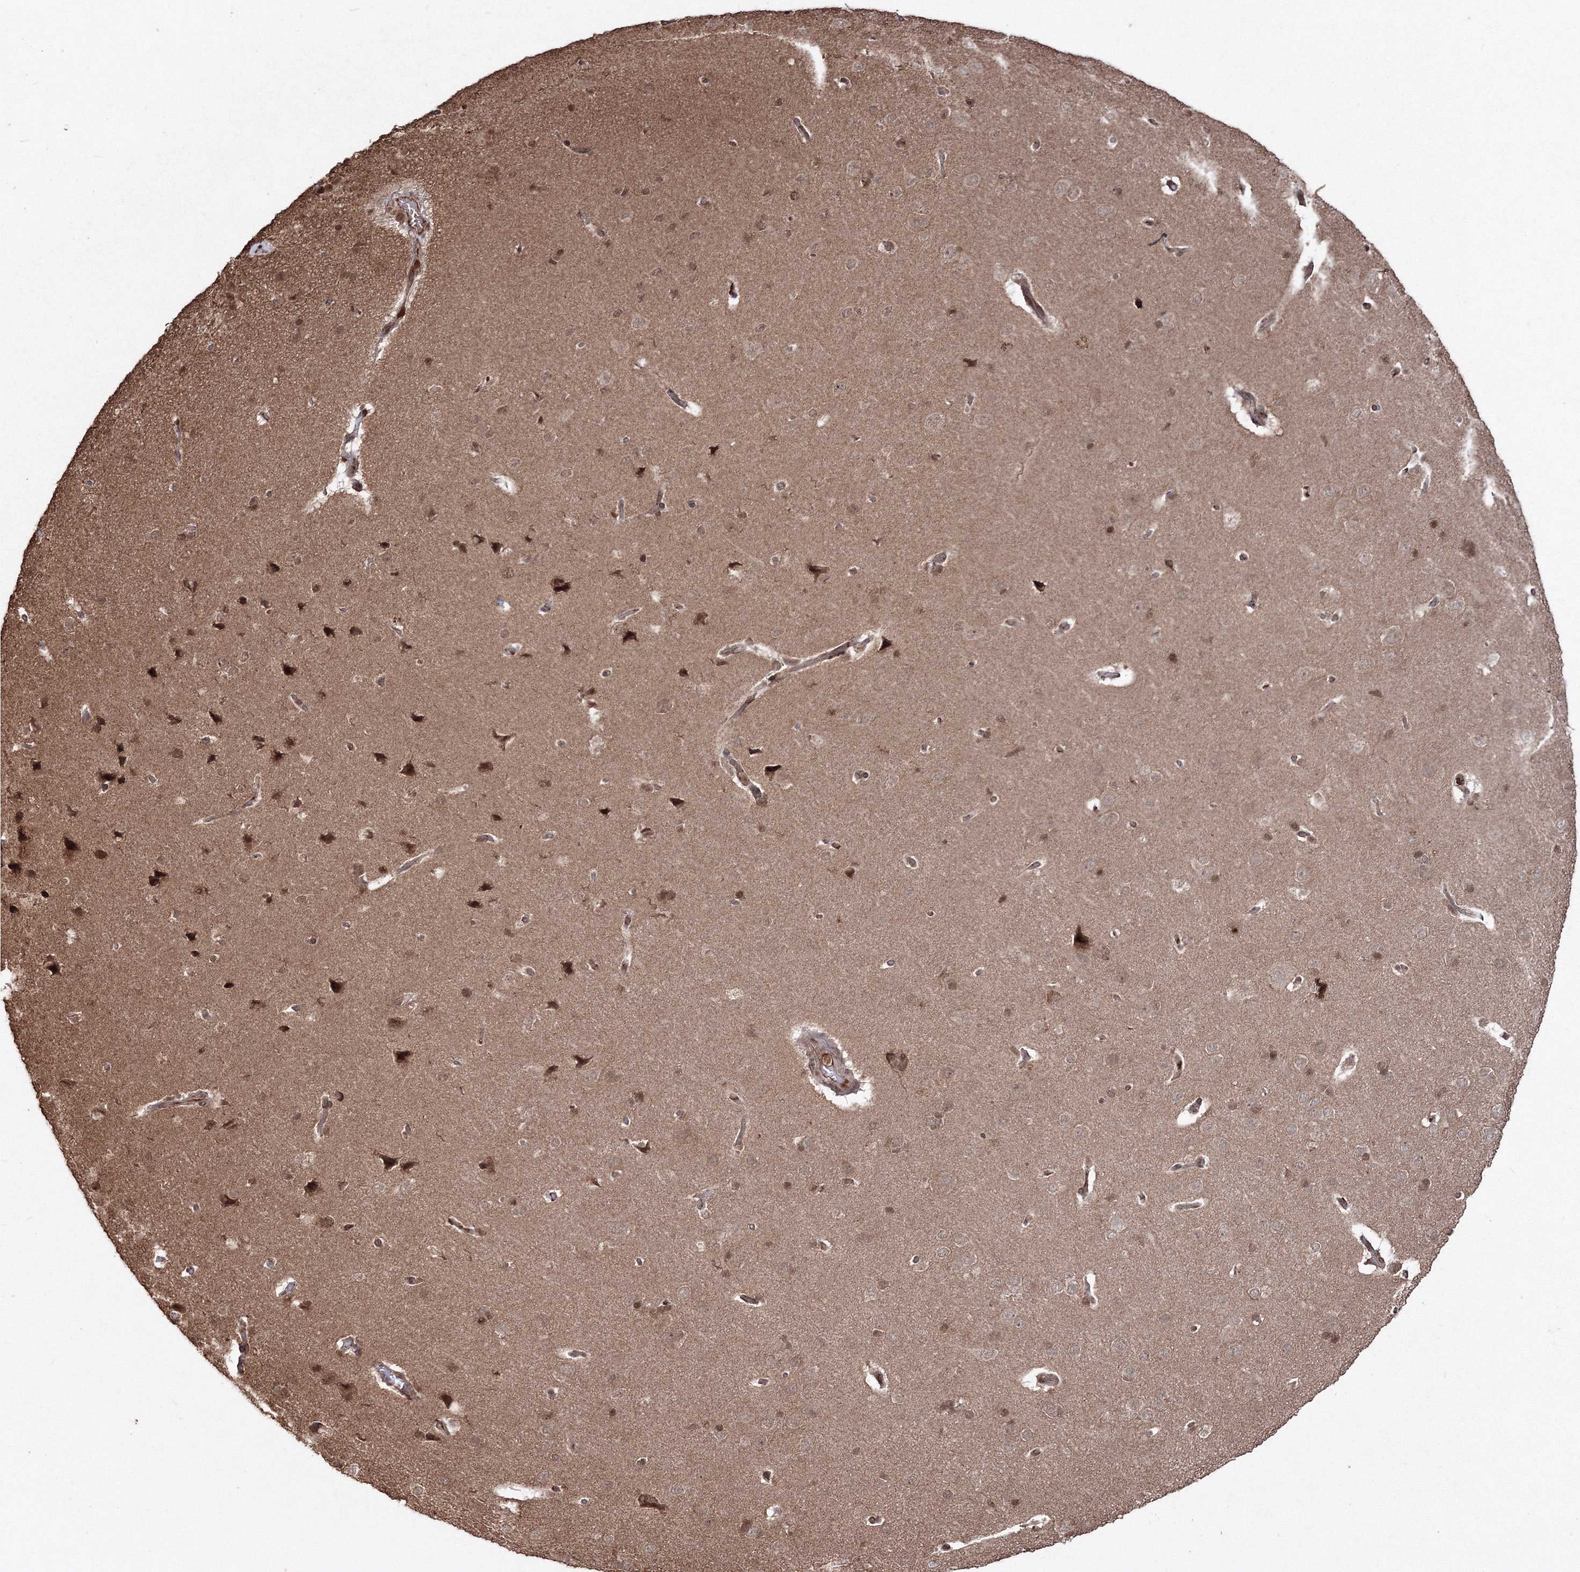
{"staining": {"intensity": "moderate", "quantity": ">75%", "location": "cytoplasmic/membranous,nuclear"}, "tissue": "cerebral cortex", "cell_type": "Endothelial cells", "image_type": "normal", "snomed": [{"axis": "morphology", "description": "Normal tissue, NOS"}, {"axis": "topography", "description": "Cerebral cortex"}], "caption": "Cerebral cortex stained with DAB immunohistochemistry (IHC) reveals medium levels of moderate cytoplasmic/membranous,nuclear expression in about >75% of endothelial cells.", "gene": "PEX13", "patient": {"sex": "male", "age": 62}}